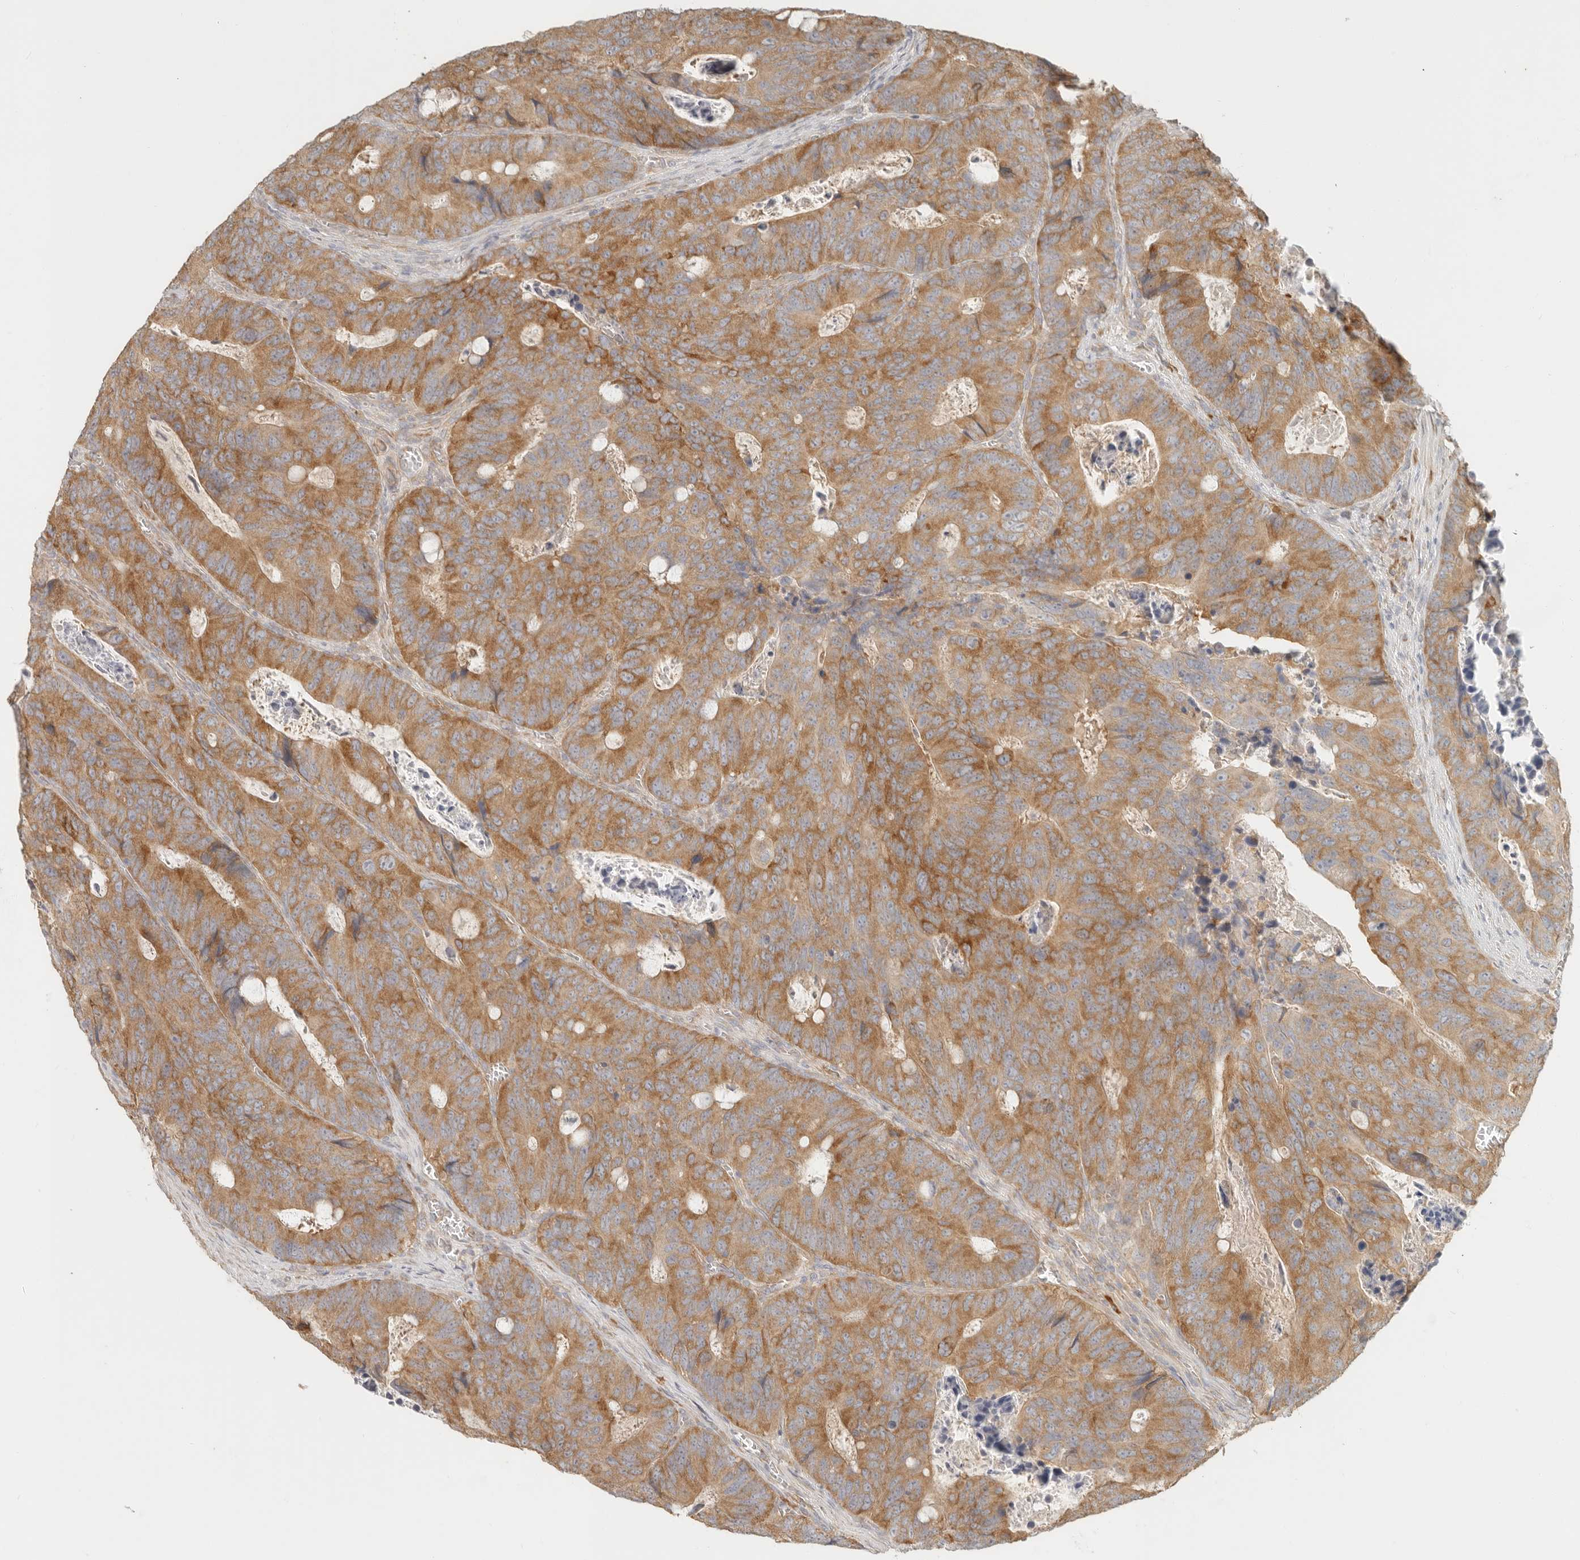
{"staining": {"intensity": "moderate", "quantity": ">75%", "location": "cytoplasmic/membranous"}, "tissue": "colorectal cancer", "cell_type": "Tumor cells", "image_type": "cancer", "snomed": [{"axis": "morphology", "description": "Adenocarcinoma, NOS"}, {"axis": "topography", "description": "Colon"}], "caption": "High-magnification brightfield microscopy of adenocarcinoma (colorectal) stained with DAB (3,3'-diaminobenzidine) (brown) and counterstained with hematoxylin (blue). tumor cells exhibit moderate cytoplasmic/membranous positivity is appreciated in about>75% of cells.", "gene": "PABPC4", "patient": {"sex": "male", "age": 87}}